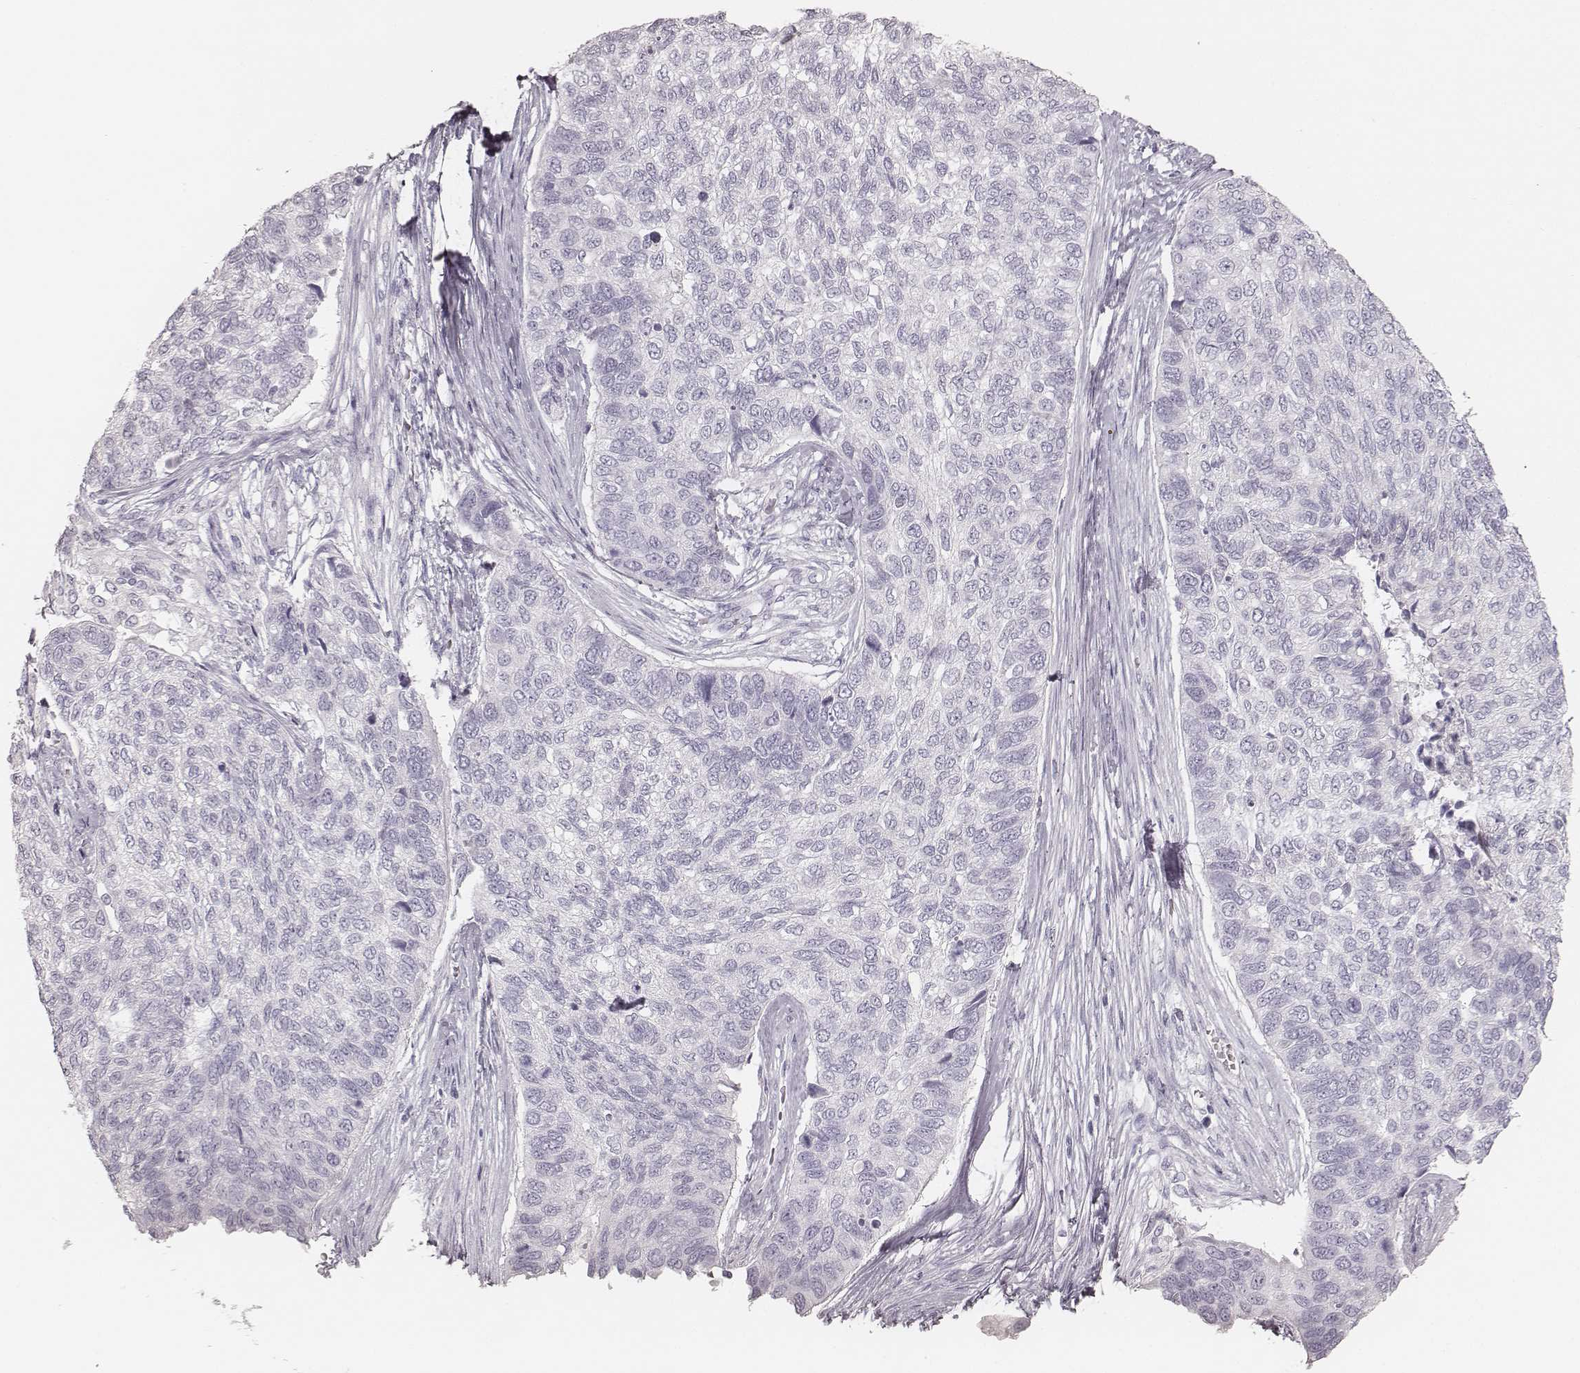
{"staining": {"intensity": "negative", "quantity": "none", "location": "none"}, "tissue": "lung cancer", "cell_type": "Tumor cells", "image_type": "cancer", "snomed": [{"axis": "morphology", "description": "Squamous cell carcinoma, NOS"}, {"axis": "topography", "description": "Lung"}], "caption": "Immunohistochemical staining of lung squamous cell carcinoma reveals no significant expression in tumor cells.", "gene": "KRT82", "patient": {"sex": "male", "age": 69}}